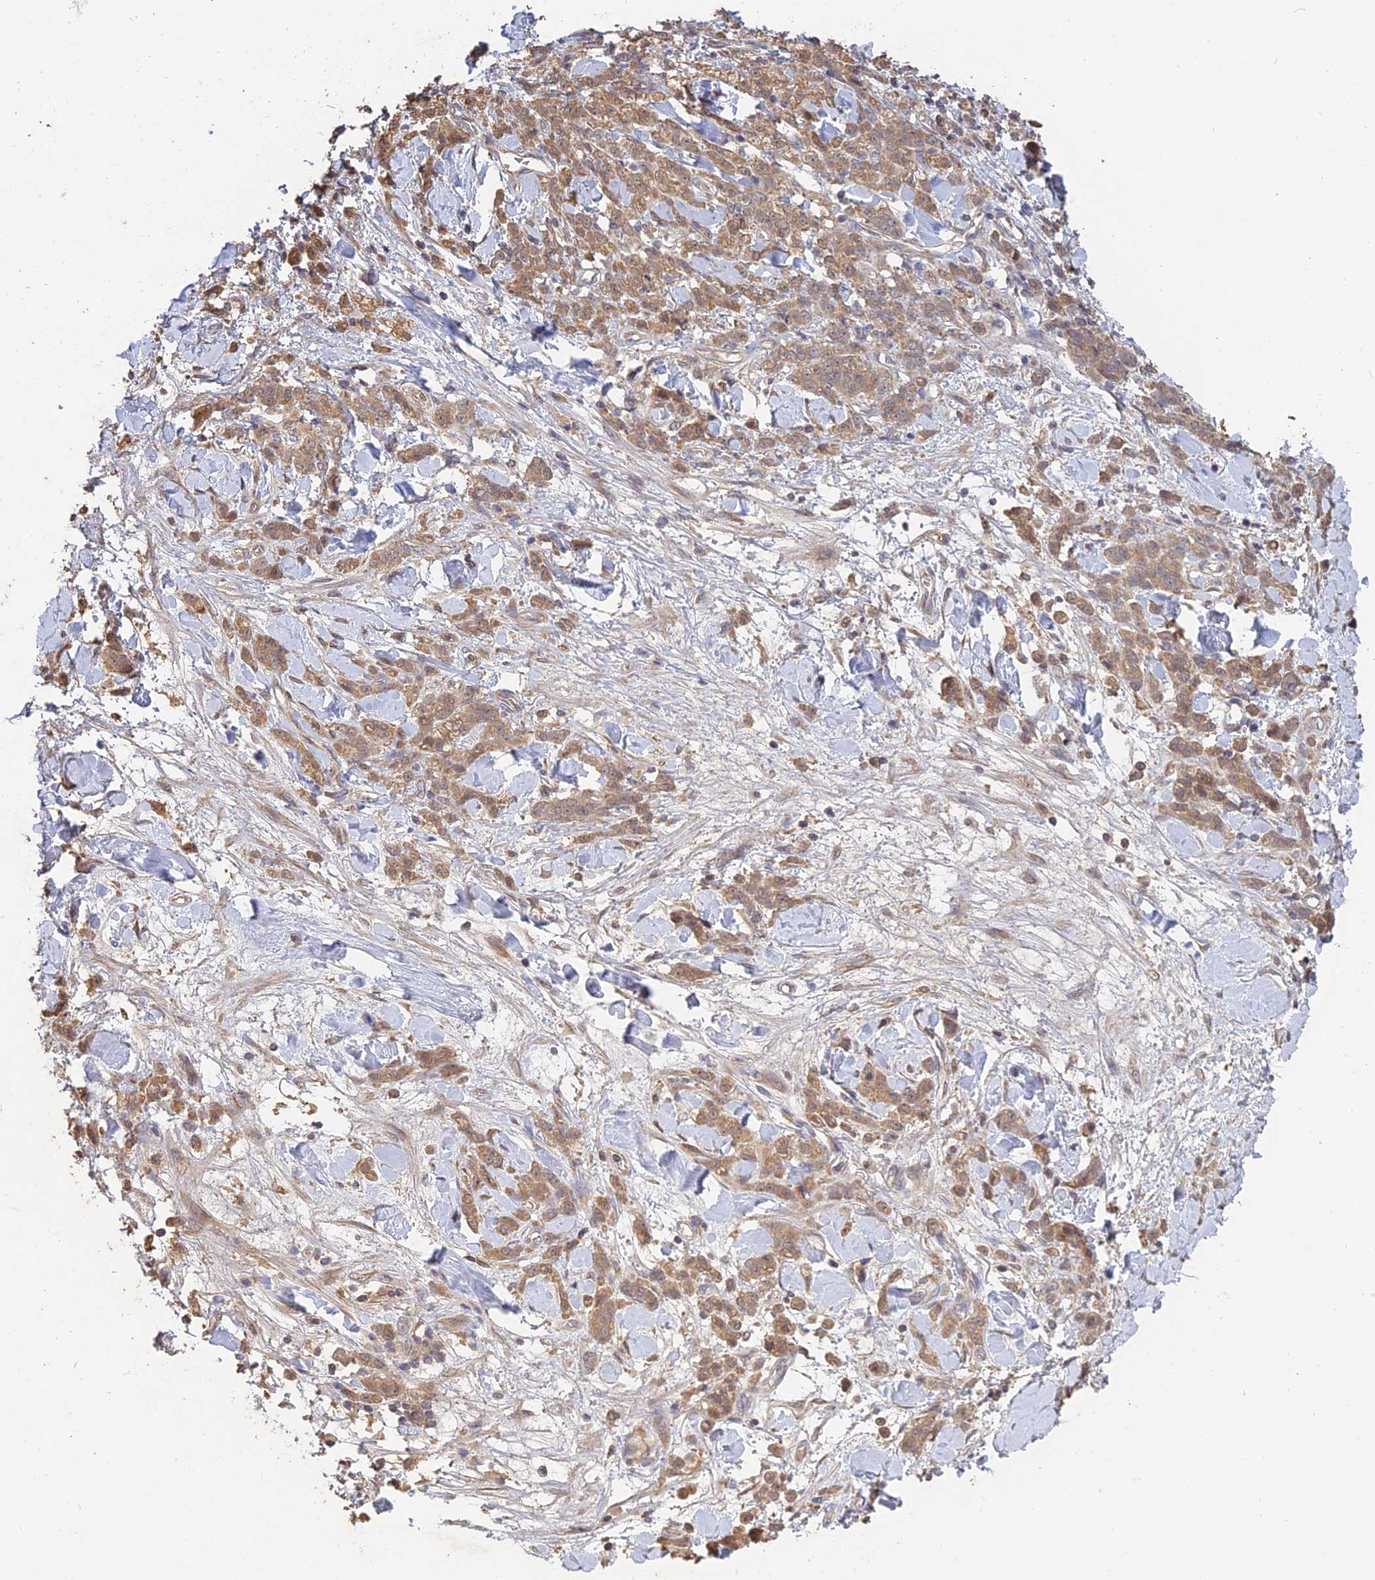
{"staining": {"intensity": "weak", "quantity": ">75%", "location": "cytoplasmic/membranous"}, "tissue": "stomach cancer", "cell_type": "Tumor cells", "image_type": "cancer", "snomed": [{"axis": "morphology", "description": "Normal tissue, NOS"}, {"axis": "morphology", "description": "Adenocarcinoma, NOS"}, {"axis": "topography", "description": "Stomach"}], "caption": "An immunohistochemistry (IHC) micrograph of tumor tissue is shown. Protein staining in brown labels weak cytoplasmic/membranous positivity in stomach cancer (adenocarcinoma) within tumor cells.", "gene": "ARHGAP40", "patient": {"sex": "male", "age": 82}}